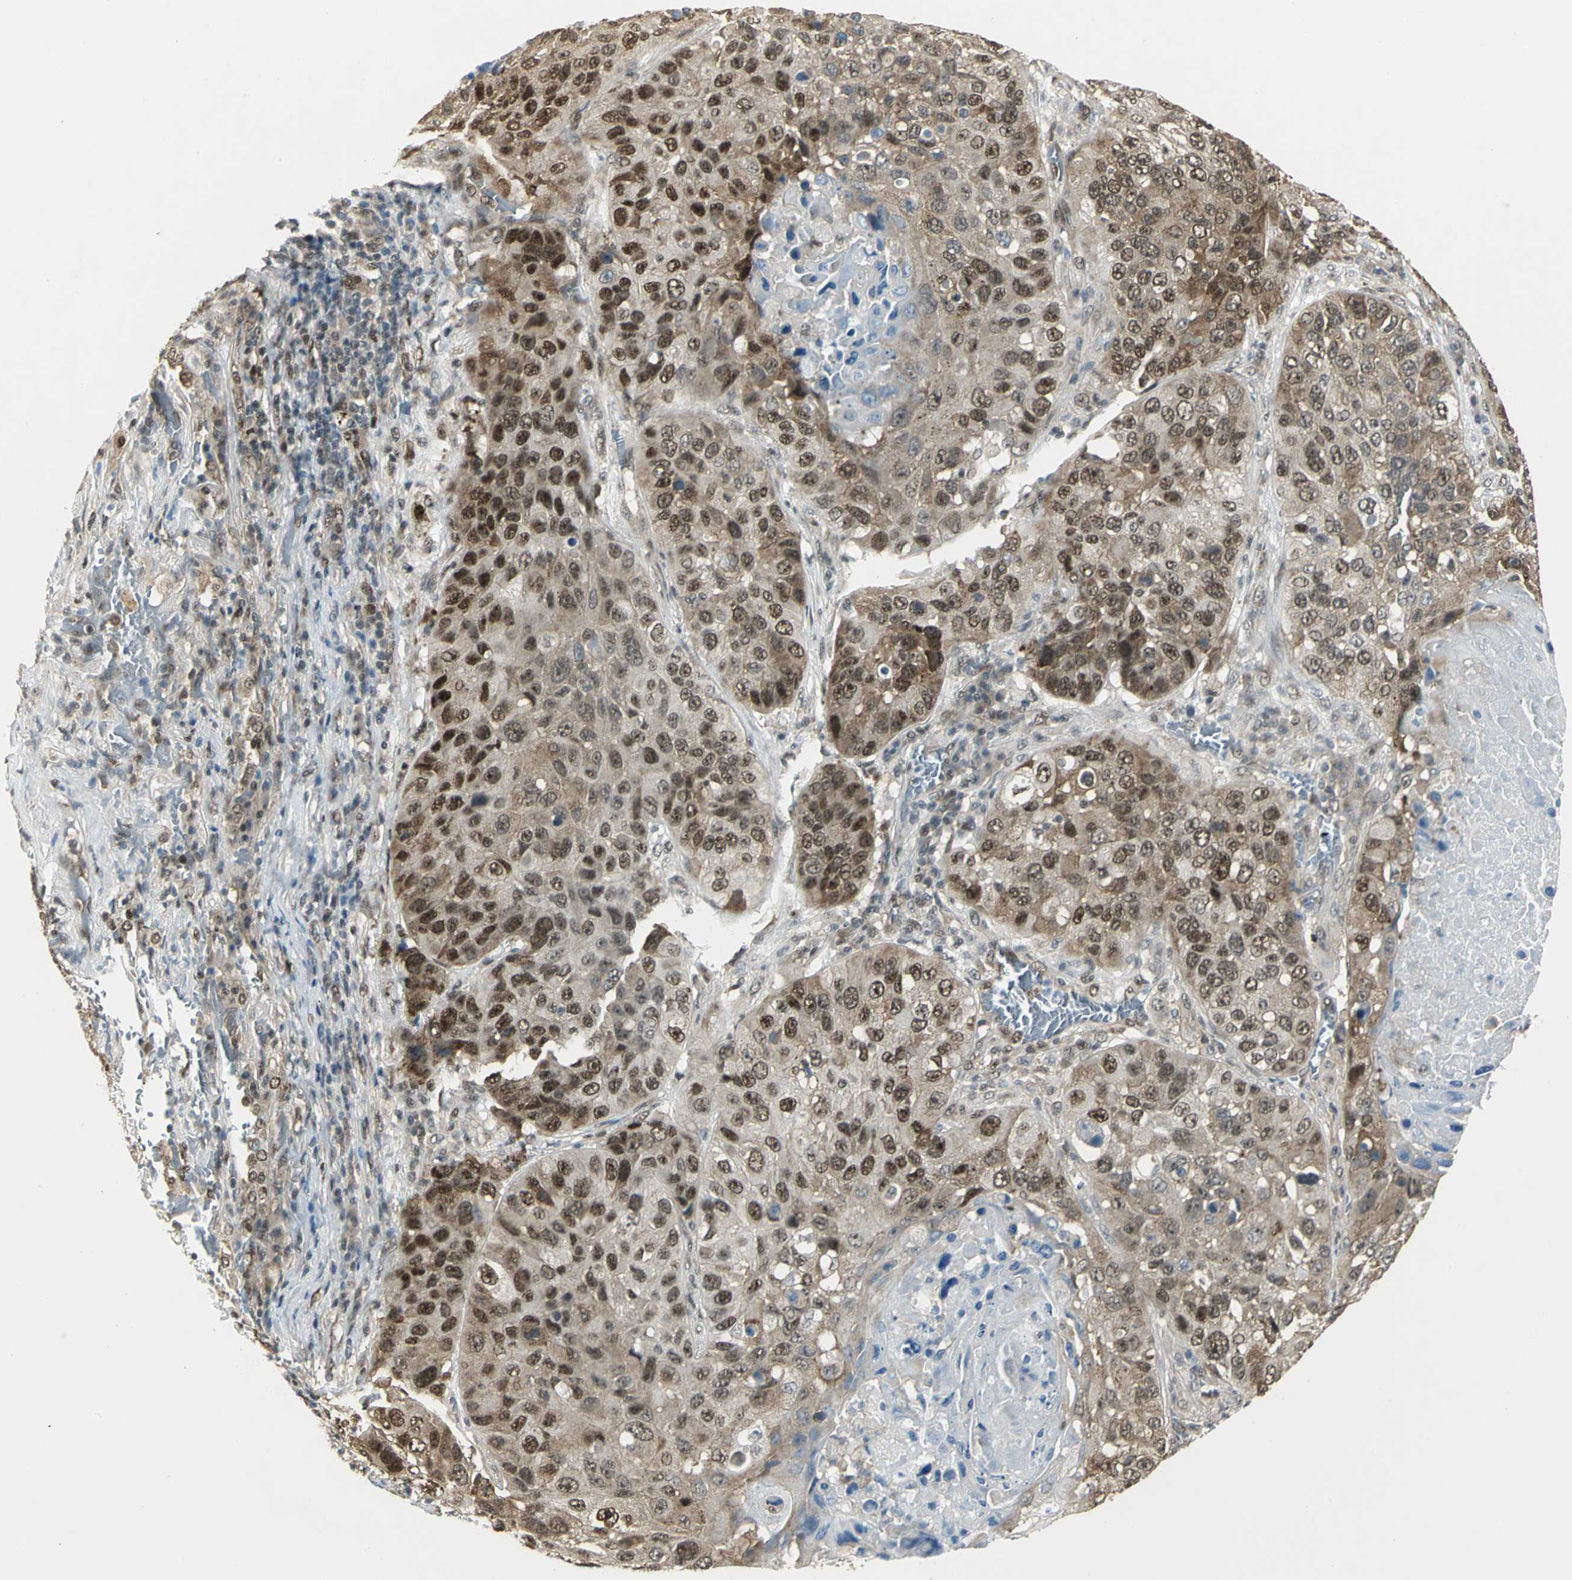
{"staining": {"intensity": "moderate", "quantity": ">75%", "location": "cytoplasmic/membranous,nuclear"}, "tissue": "lung cancer", "cell_type": "Tumor cells", "image_type": "cancer", "snomed": [{"axis": "morphology", "description": "Squamous cell carcinoma, NOS"}, {"axis": "topography", "description": "Lung"}], "caption": "This is a micrograph of immunohistochemistry (IHC) staining of lung squamous cell carcinoma, which shows moderate staining in the cytoplasmic/membranous and nuclear of tumor cells.", "gene": "DDX5", "patient": {"sex": "male", "age": 57}}